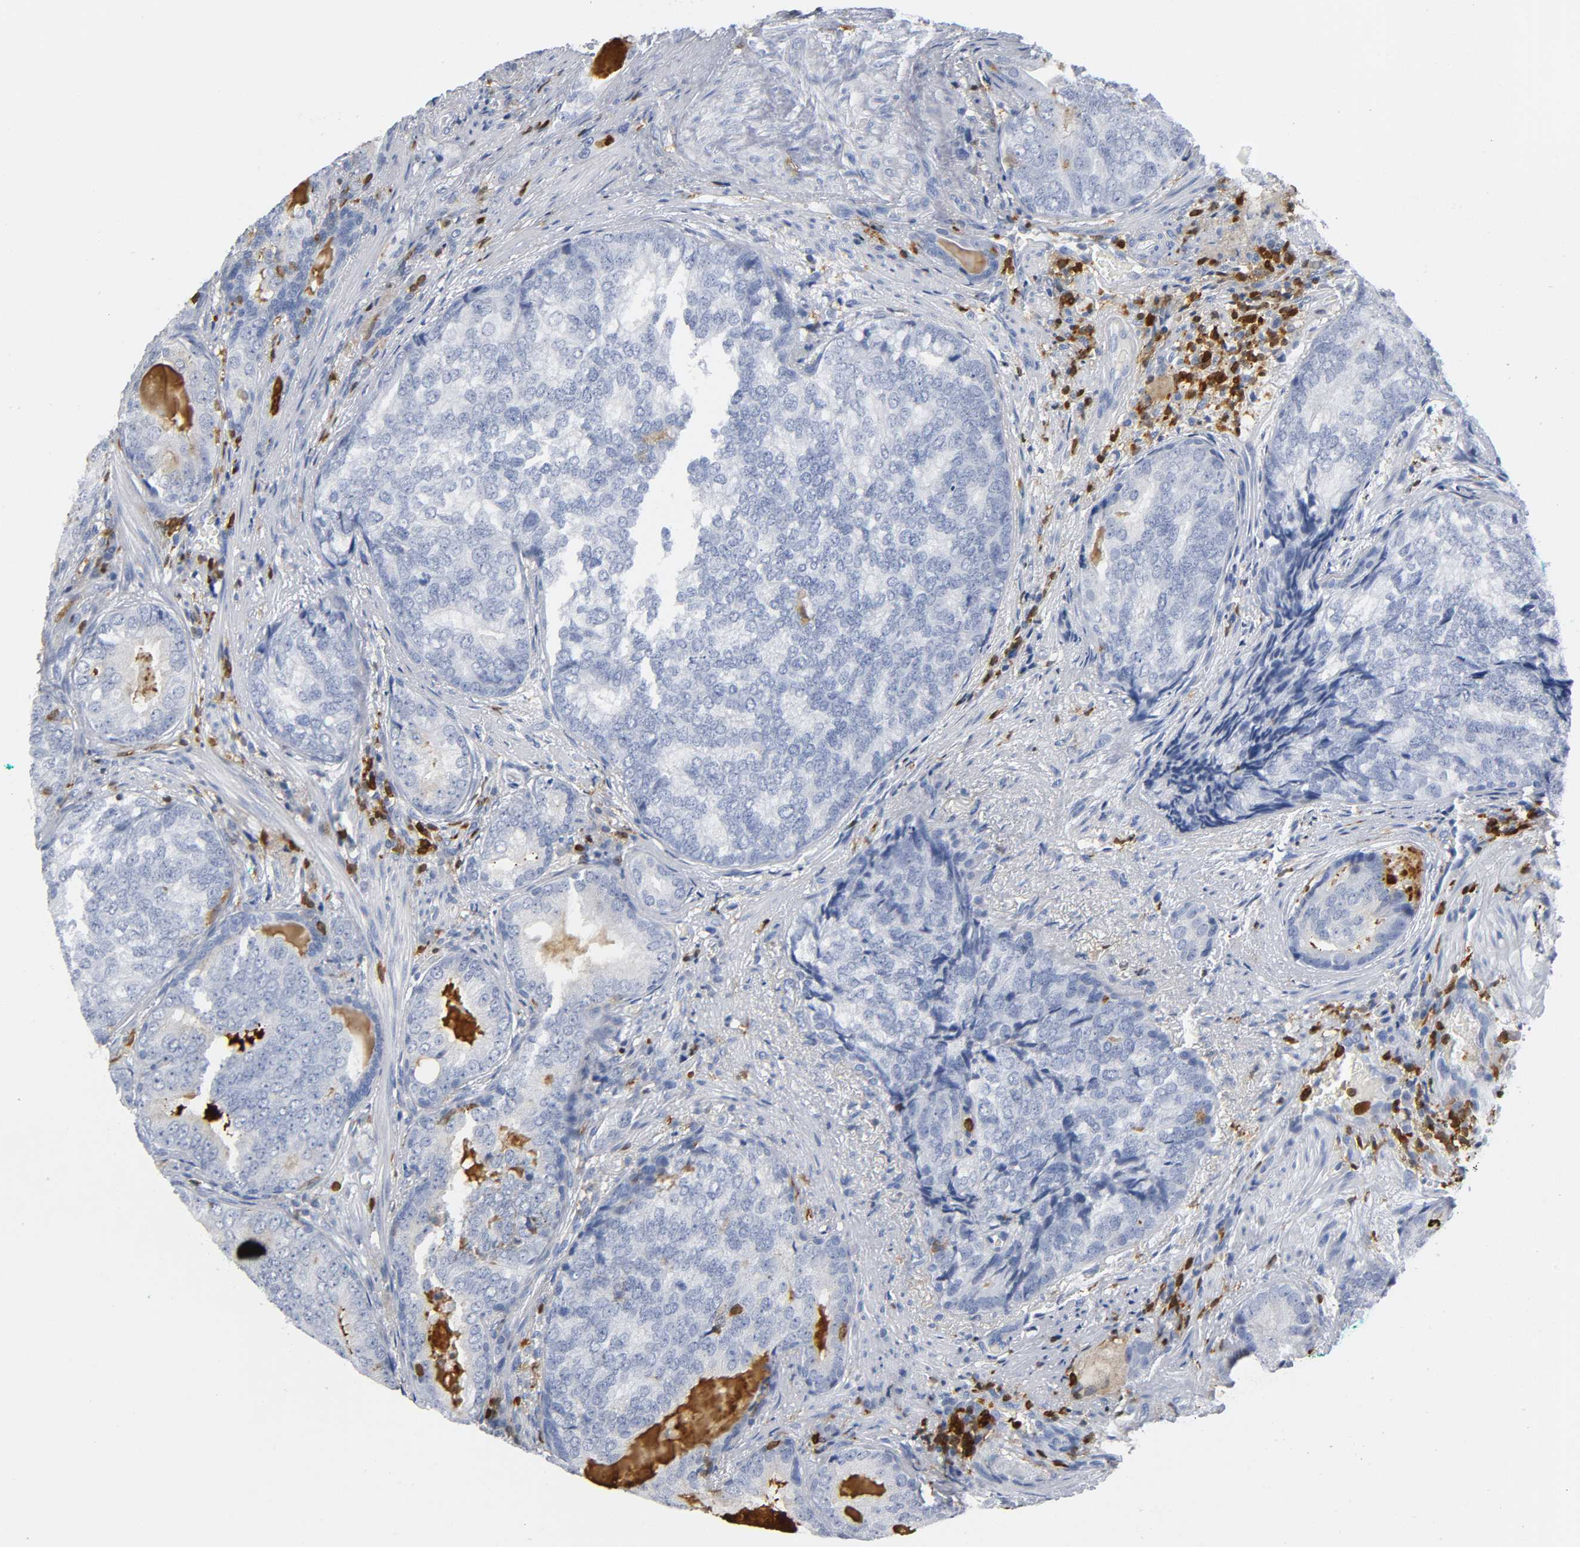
{"staining": {"intensity": "negative", "quantity": "none", "location": "none"}, "tissue": "prostate cancer", "cell_type": "Tumor cells", "image_type": "cancer", "snomed": [{"axis": "morphology", "description": "Adenocarcinoma, High grade"}, {"axis": "topography", "description": "Prostate"}], "caption": "Prostate high-grade adenocarcinoma was stained to show a protein in brown. There is no significant positivity in tumor cells. (DAB immunohistochemistry (IHC), high magnification).", "gene": "DOK2", "patient": {"sex": "male", "age": 66}}